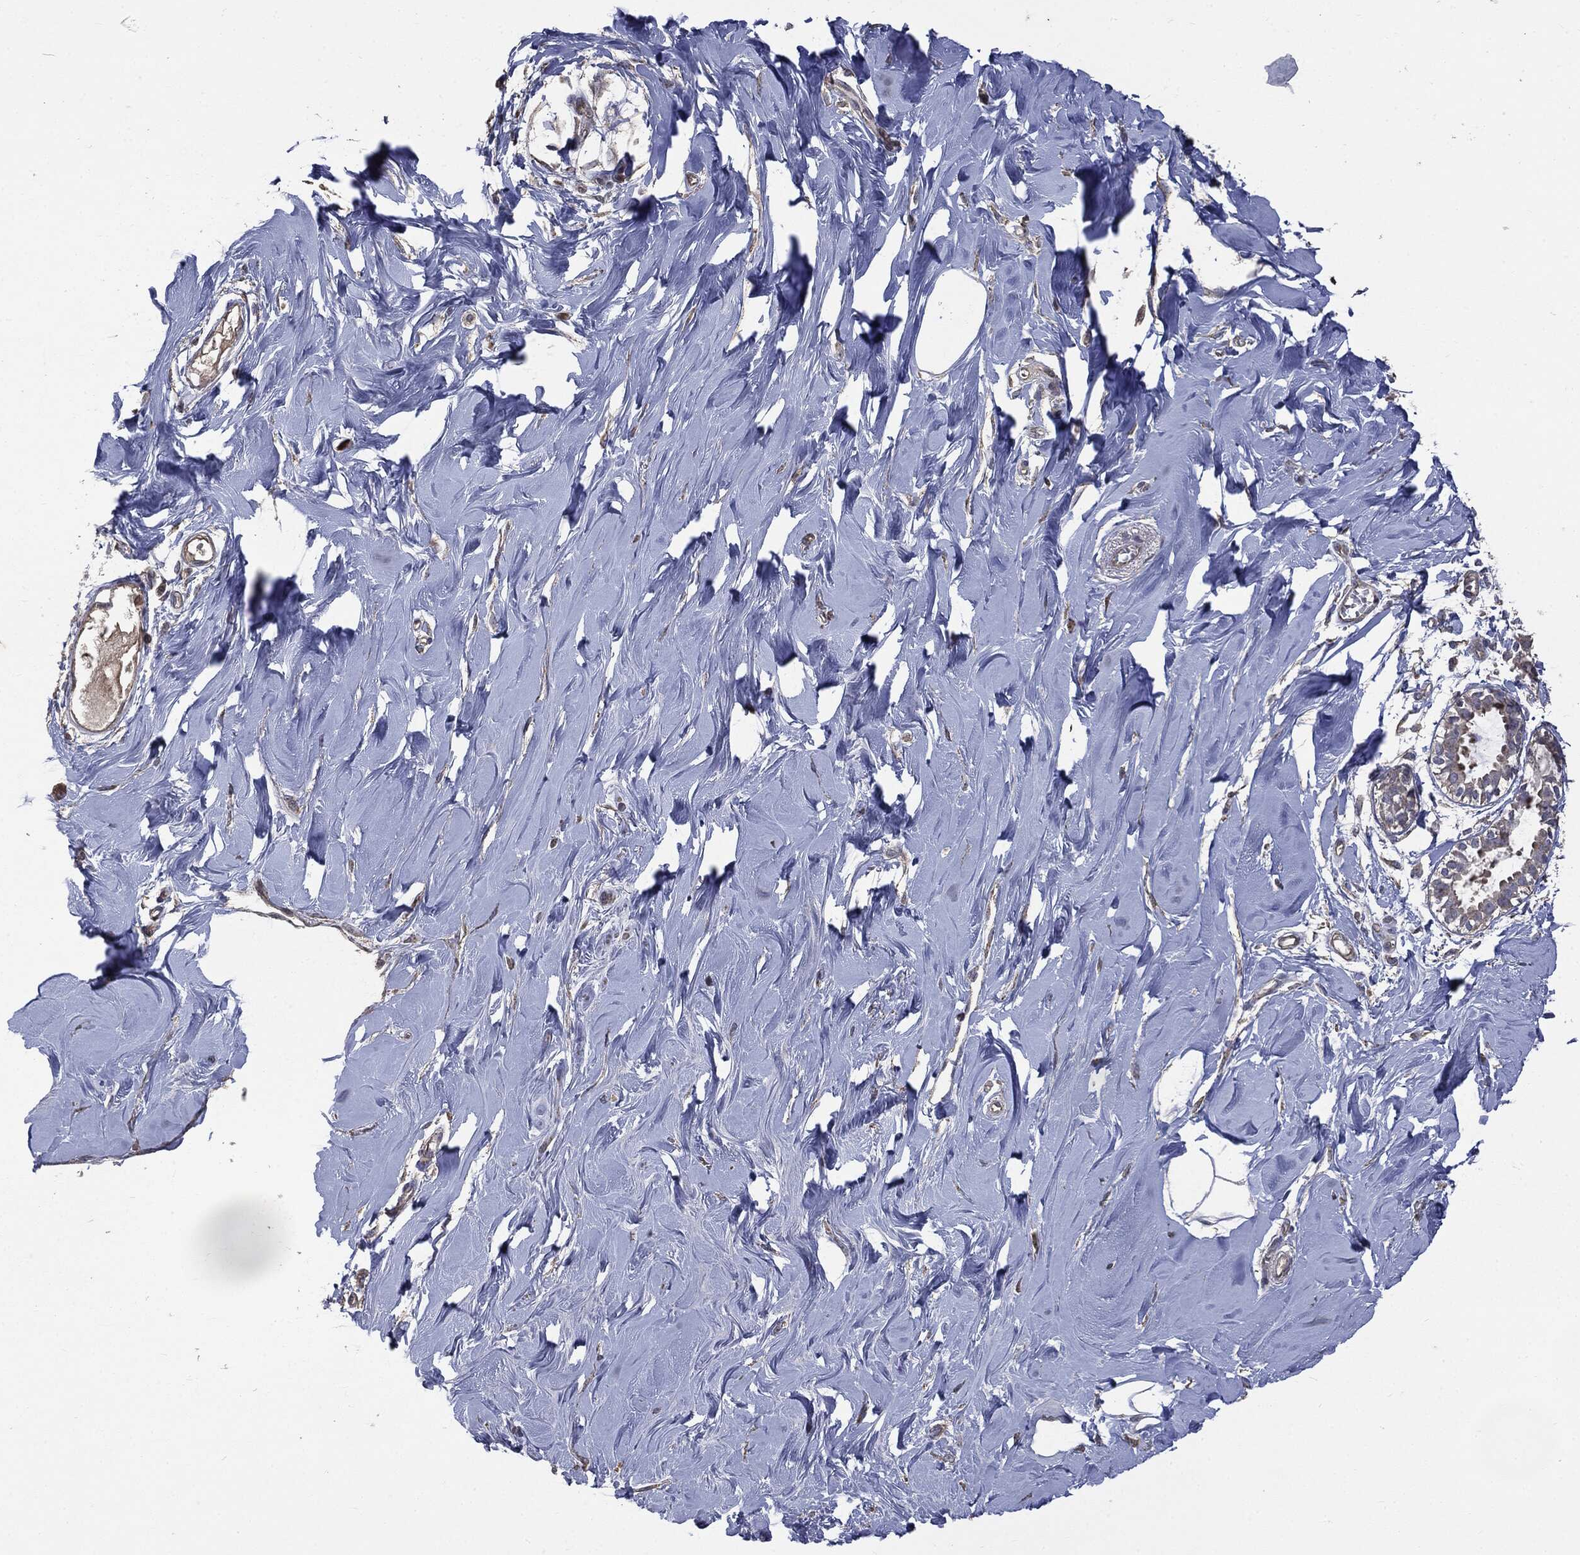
{"staining": {"intensity": "negative", "quantity": "none", "location": "none"}, "tissue": "soft tissue", "cell_type": "Fibroblasts", "image_type": "normal", "snomed": [{"axis": "morphology", "description": "Normal tissue, NOS"}, {"axis": "topography", "description": "Breast"}], "caption": "A micrograph of soft tissue stained for a protein exhibits no brown staining in fibroblasts. (DAB (3,3'-diaminobenzidine) immunohistochemistry visualized using brightfield microscopy, high magnification).", "gene": "MTOR", "patient": {"sex": "female", "age": 49}}